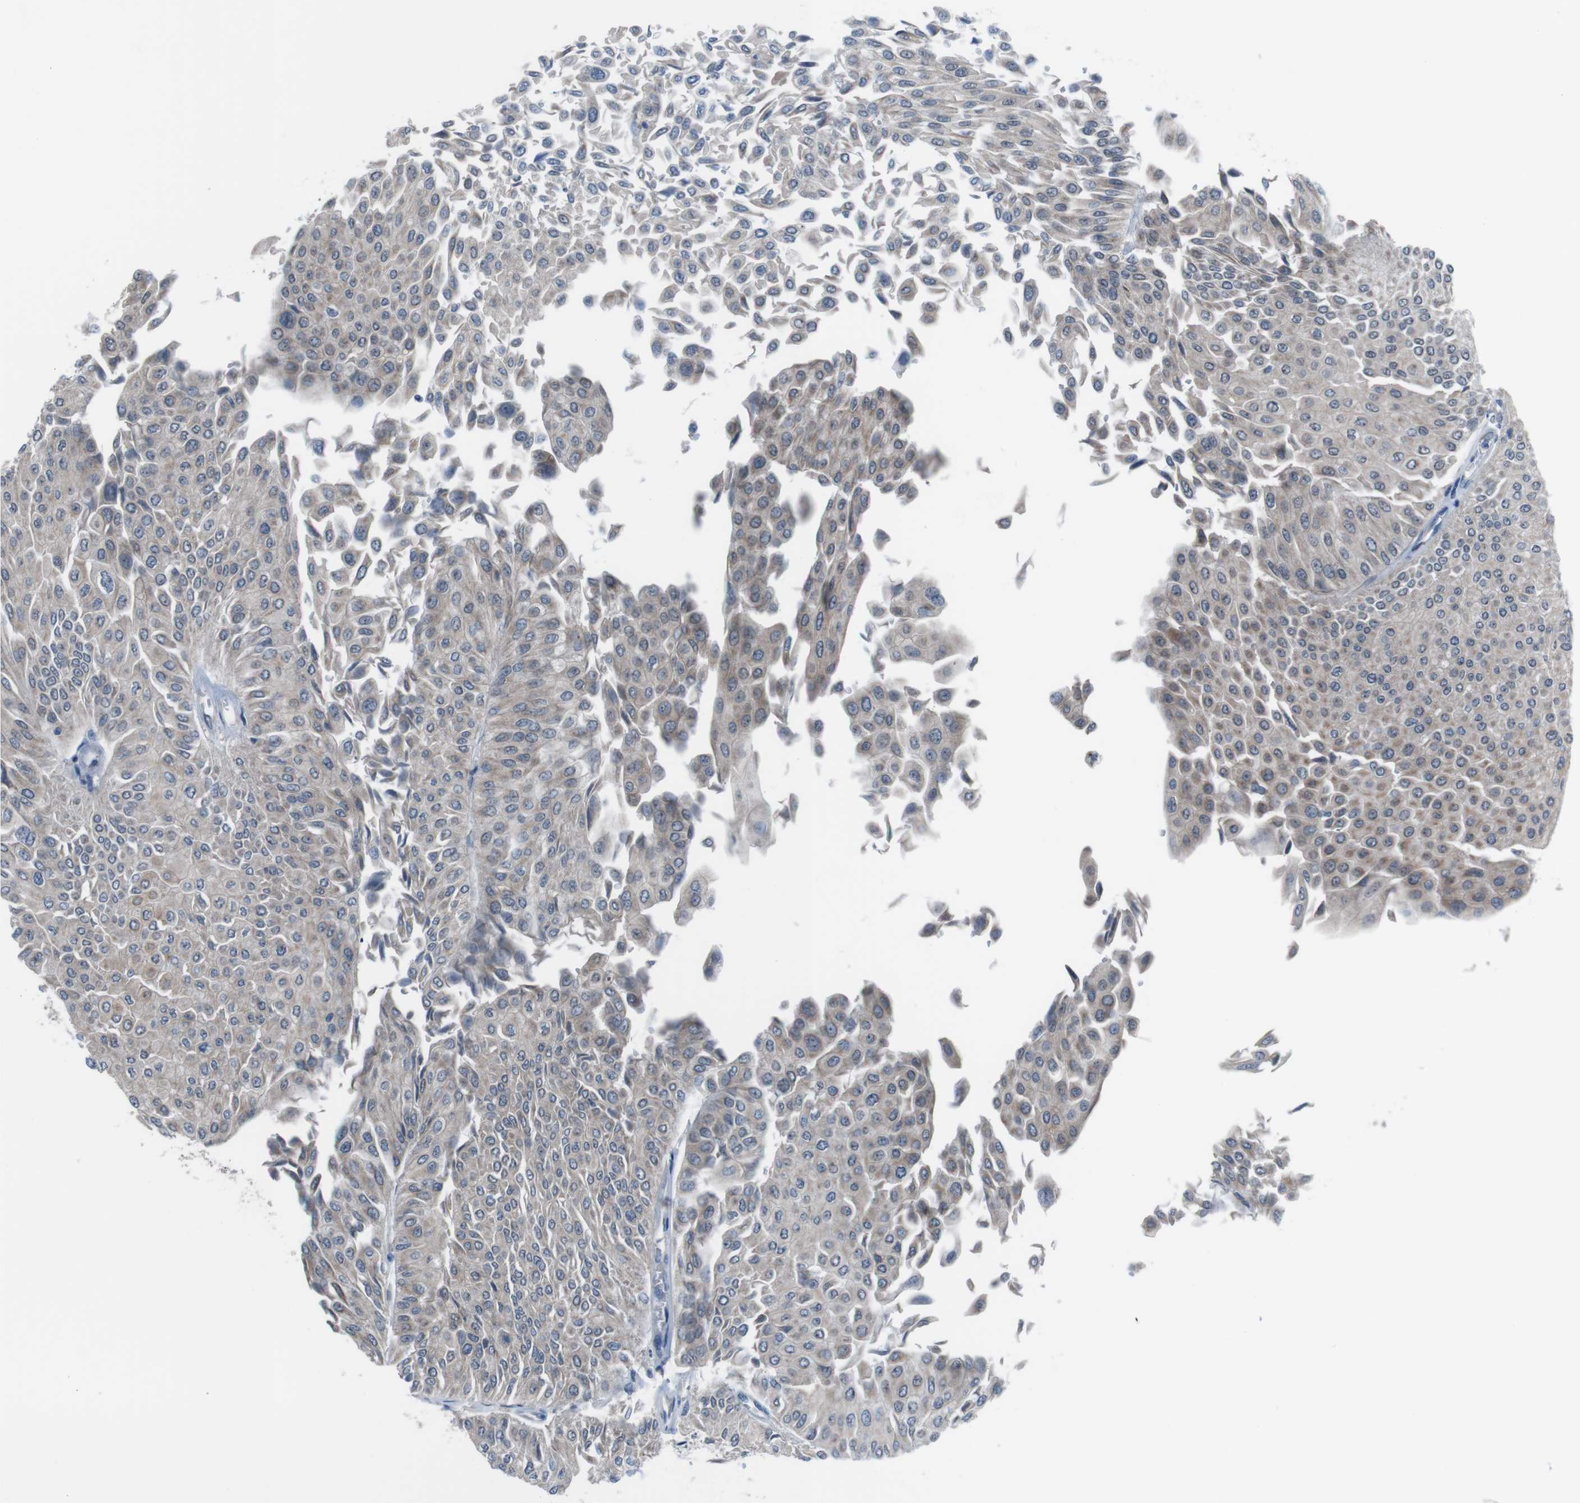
{"staining": {"intensity": "weak", "quantity": "<25%", "location": "cytoplasmic/membranous"}, "tissue": "urothelial cancer", "cell_type": "Tumor cells", "image_type": "cancer", "snomed": [{"axis": "morphology", "description": "Urothelial carcinoma, Low grade"}, {"axis": "topography", "description": "Urinary bladder"}], "caption": "Tumor cells are negative for brown protein staining in urothelial cancer. Nuclei are stained in blue.", "gene": "CDH22", "patient": {"sex": "male", "age": 67}}